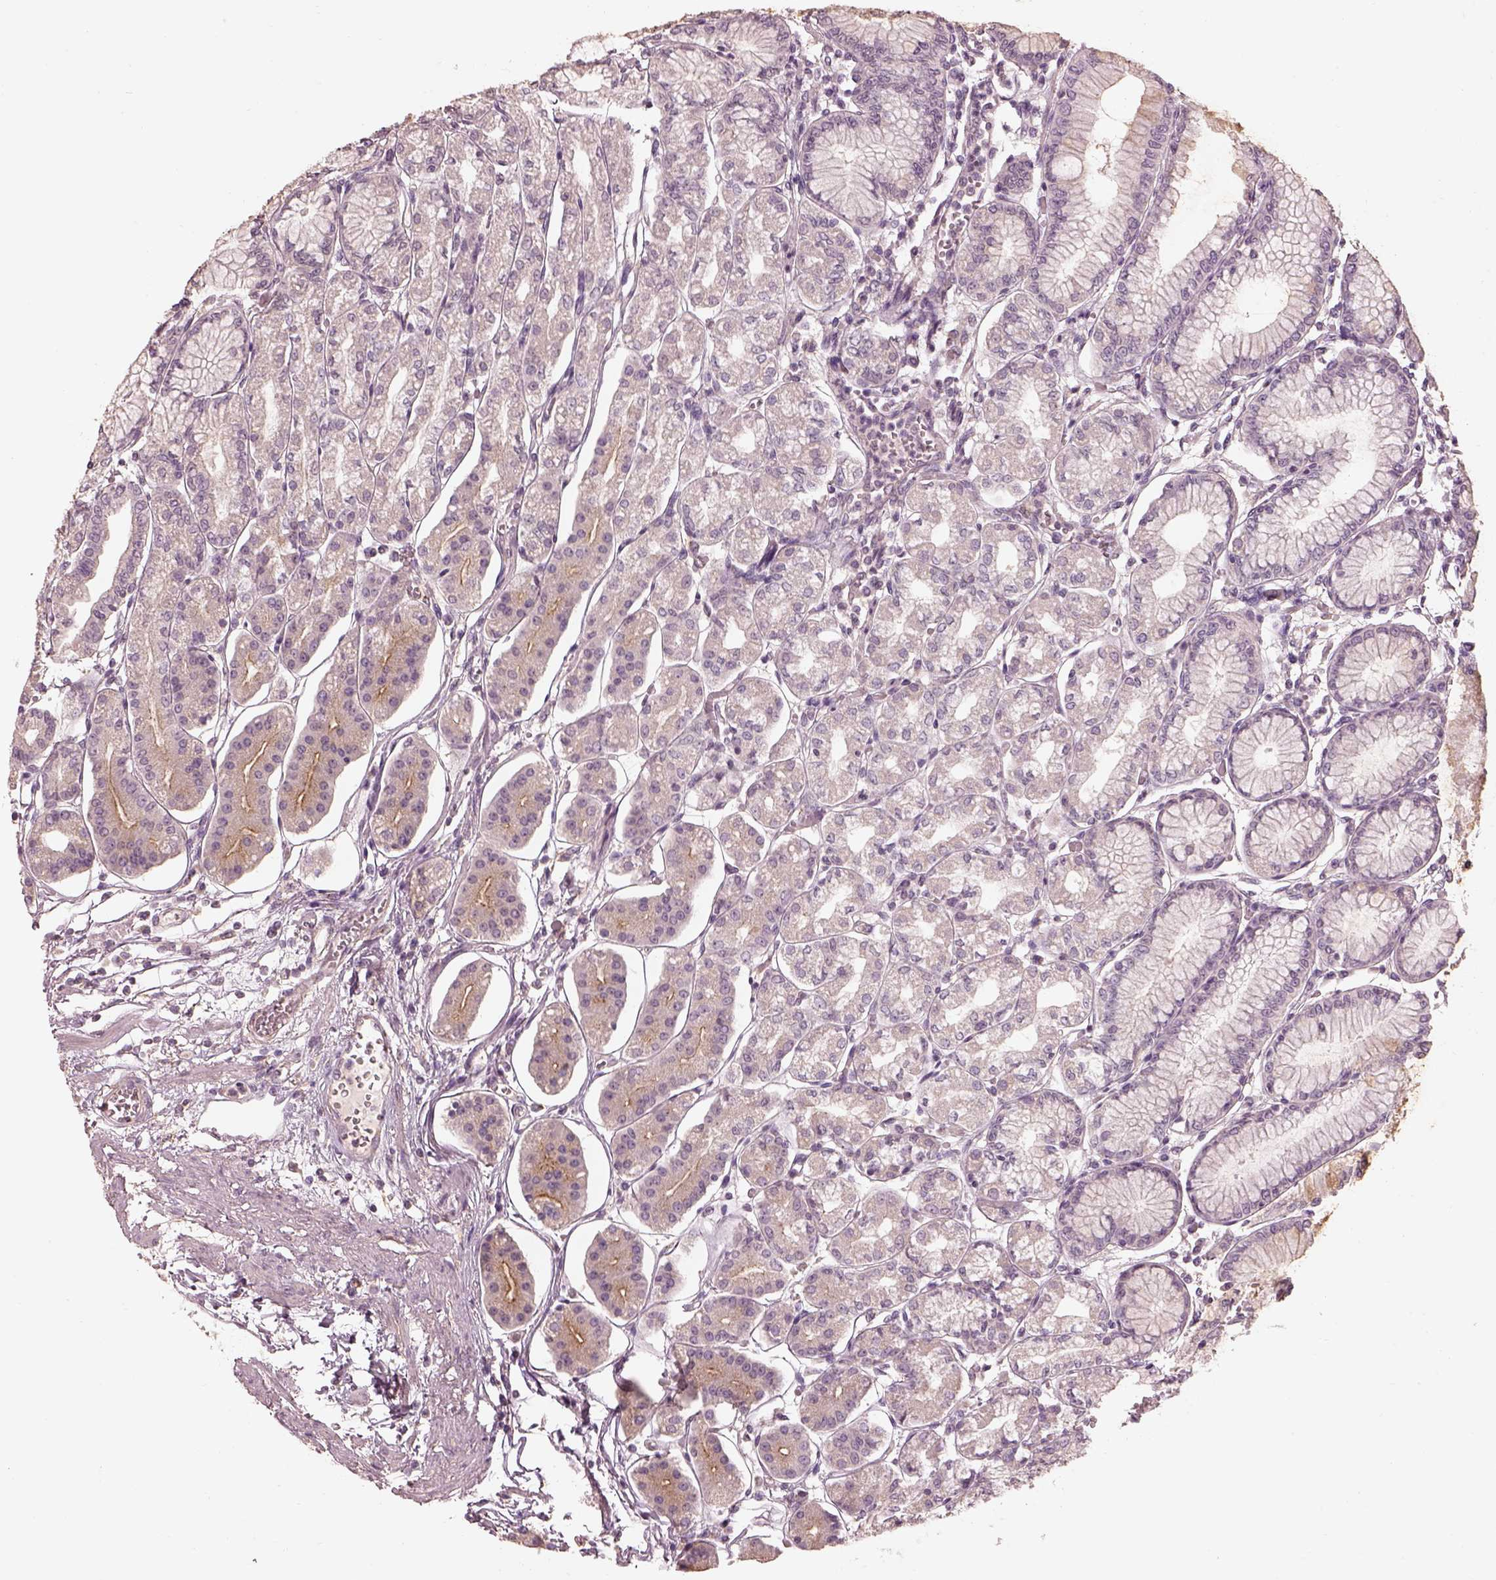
{"staining": {"intensity": "weak", "quantity": "25%-75%", "location": "cytoplasmic/membranous"}, "tissue": "stomach", "cell_type": "Glandular cells", "image_type": "normal", "snomed": [{"axis": "morphology", "description": "Normal tissue, NOS"}, {"axis": "topography", "description": "Skeletal muscle"}, {"axis": "topography", "description": "Stomach"}], "caption": "High-magnification brightfield microscopy of normal stomach stained with DAB (3,3'-diaminobenzidine) (brown) and counterstained with hematoxylin (blue). glandular cells exhibit weak cytoplasmic/membranous staining is seen in about25%-75% of cells.", "gene": "PRKACG", "patient": {"sex": "female", "age": 57}}